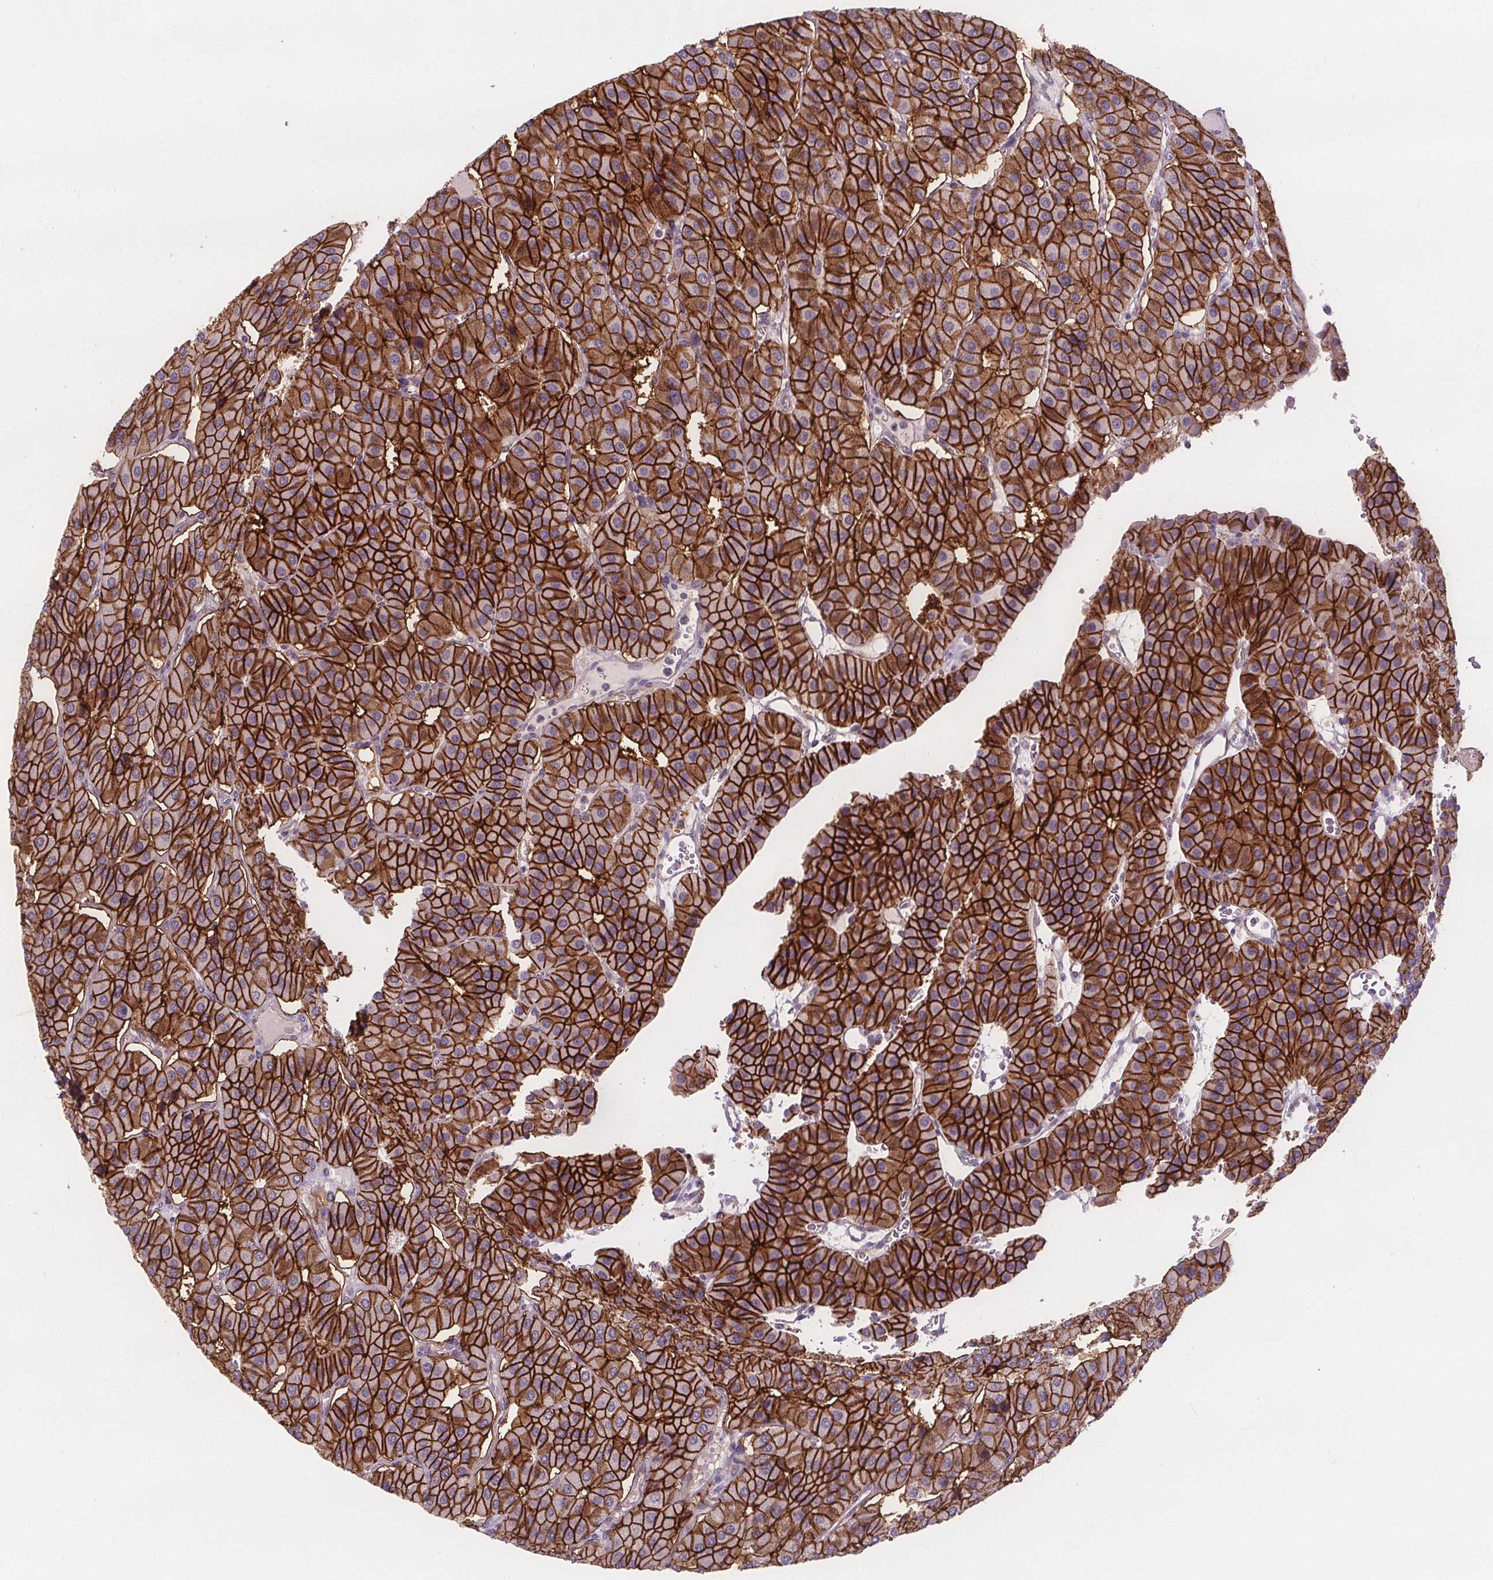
{"staining": {"intensity": "strong", "quantity": ">75%", "location": "cytoplasmic/membranous"}, "tissue": "parathyroid gland", "cell_type": "Glandular cells", "image_type": "normal", "snomed": [{"axis": "morphology", "description": "Normal tissue, NOS"}, {"axis": "morphology", "description": "Adenoma, NOS"}, {"axis": "topography", "description": "Parathyroid gland"}], "caption": "This is a histology image of immunohistochemistry staining of benign parathyroid gland, which shows strong expression in the cytoplasmic/membranous of glandular cells.", "gene": "ATP1A1", "patient": {"sex": "female", "age": 86}}